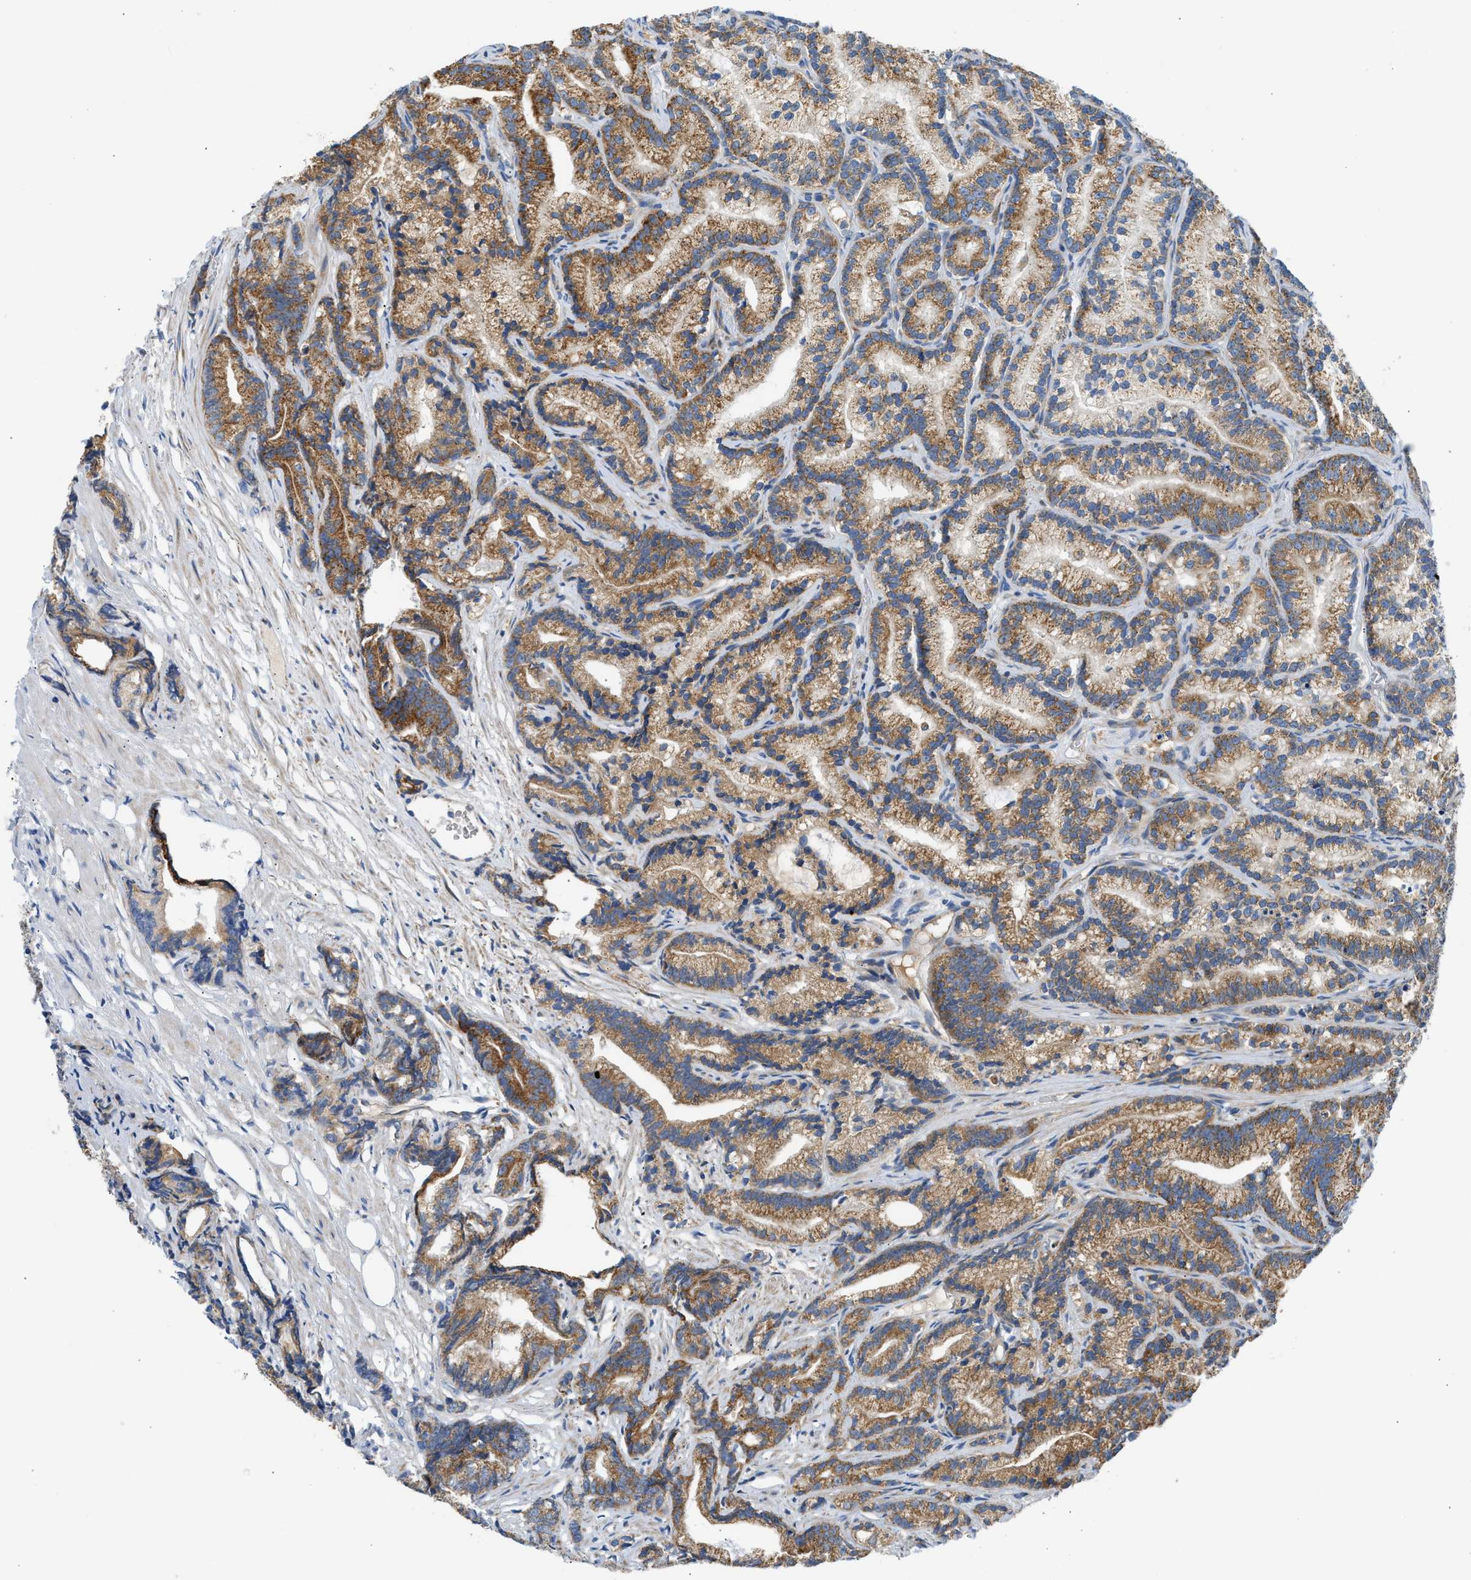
{"staining": {"intensity": "moderate", "quantity": ">75%", "location": "cytoplasmic/membranous"}, "tissue": "prostate cancer", "cell_type": "Tumor cells", "image_type": "cancer", "snomed": [{"axis": "morphology", "description": "Adenocarcinoma, Low grade"}, {"axis": "topography", "description": "Prostate"}], "caption": "A medium amount of moderate cytoplasmic/membranous expression is present in about >75% of tumor cells in prostate cancer tissue. The protein of interest is stained brown, and the nuclei are stained in blue (DAB IHC with brightfield microscopy, high magnification).", "gene": "CAMKK2", "patient": {"sex": "male", "age": 89}}